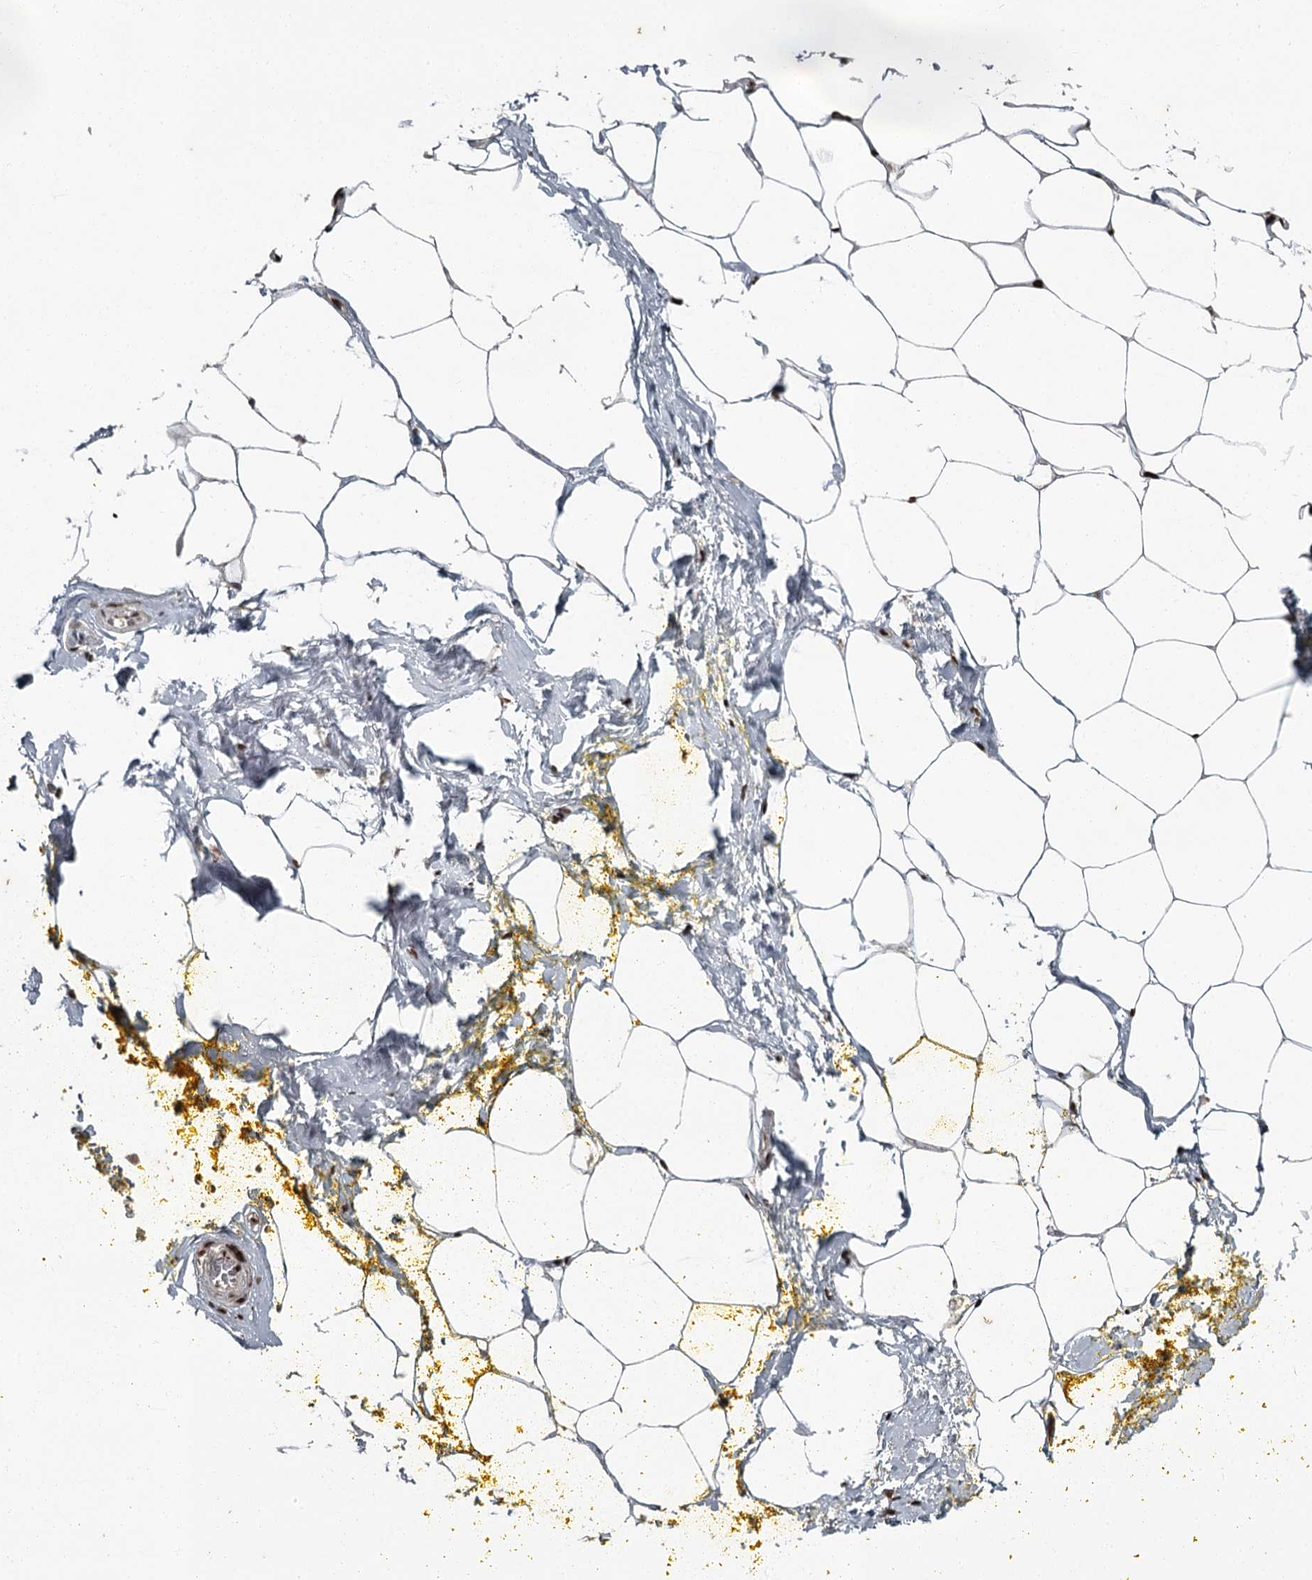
{"staining": {"intensity": "strong", "quantity": ">75%", "location": "nuclear"}, "tissue": "adipose tissue", "cell_type": "Adipocytes", "image_type": "normal", "snomed": [{"axis": "morphology", "description": "Normal tissue, NOS"}, {"axis": "morphology", "description": "Adenocarcinoma, Low grade"}, {"axis": "topography", "description": "Prostate"}, {"axis": "topography", "description": "Peripheral nerve tissue"}], "caption": "Approximately >75% of adipocytes in unremarkable human adipose tissue display strong nuclear protein positivity as visualized by brown immunohistochemical staining.", "gene": "RBBP7", "patient": {"sex": "male", "age": 63}}